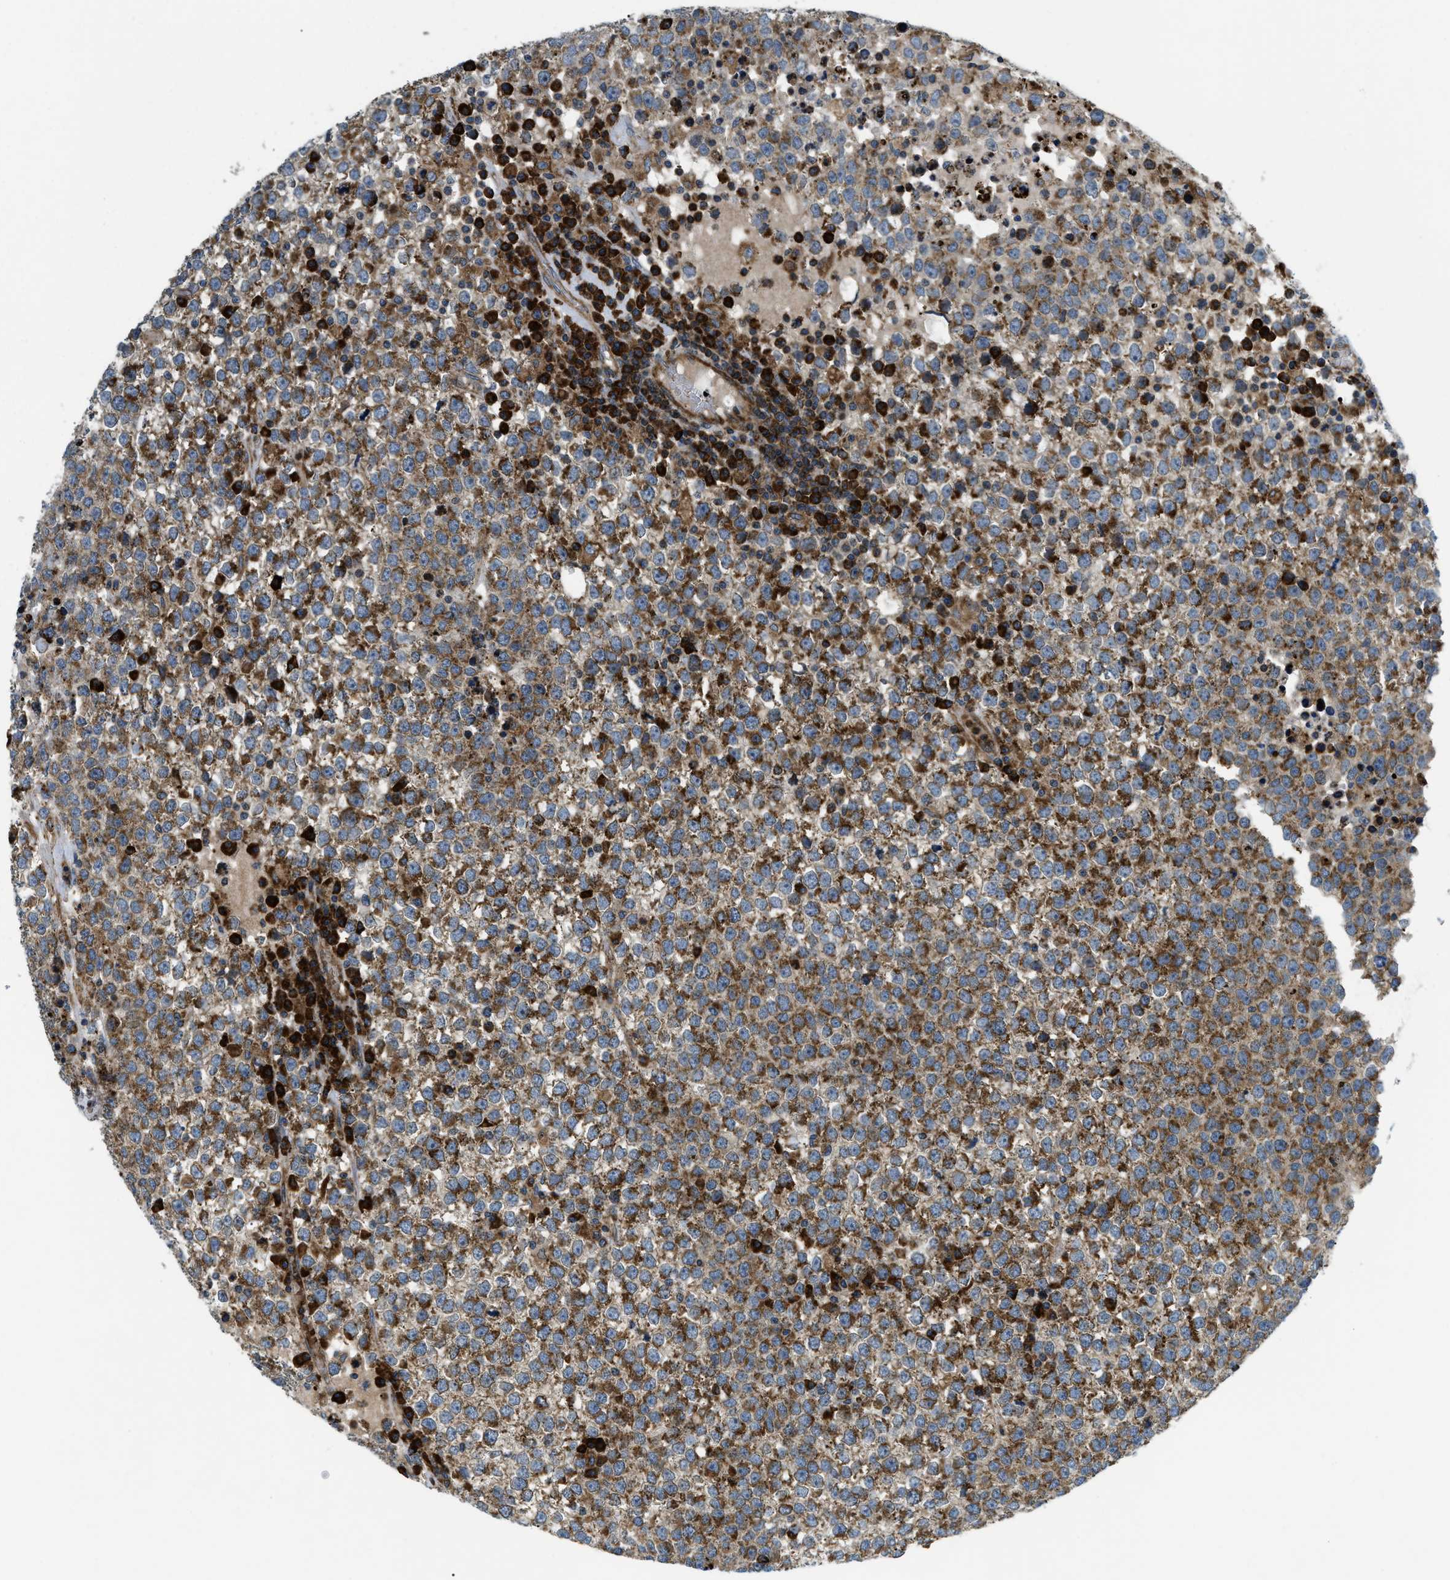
{"staining": {"intensity": "moderate", "quantity": ">75%", "location": "cytoplasmic/membranous"}, "tissue": "testis cancer", "cell_type": "Tumor cells", "image_type": "cancer", "snomed": [{"axis": "morphology", "description": "Seminoma, NOS"}, {"axis": "topography", "description": "Testis"}], "caption": "Testis cancer stained for a protein (brown) displays moderate cytoplasmic/membranous positive expression in approximately >75% of tumor cells.", "gene": "CSPG4", "patient": {"sex": "male", "age": 65}}